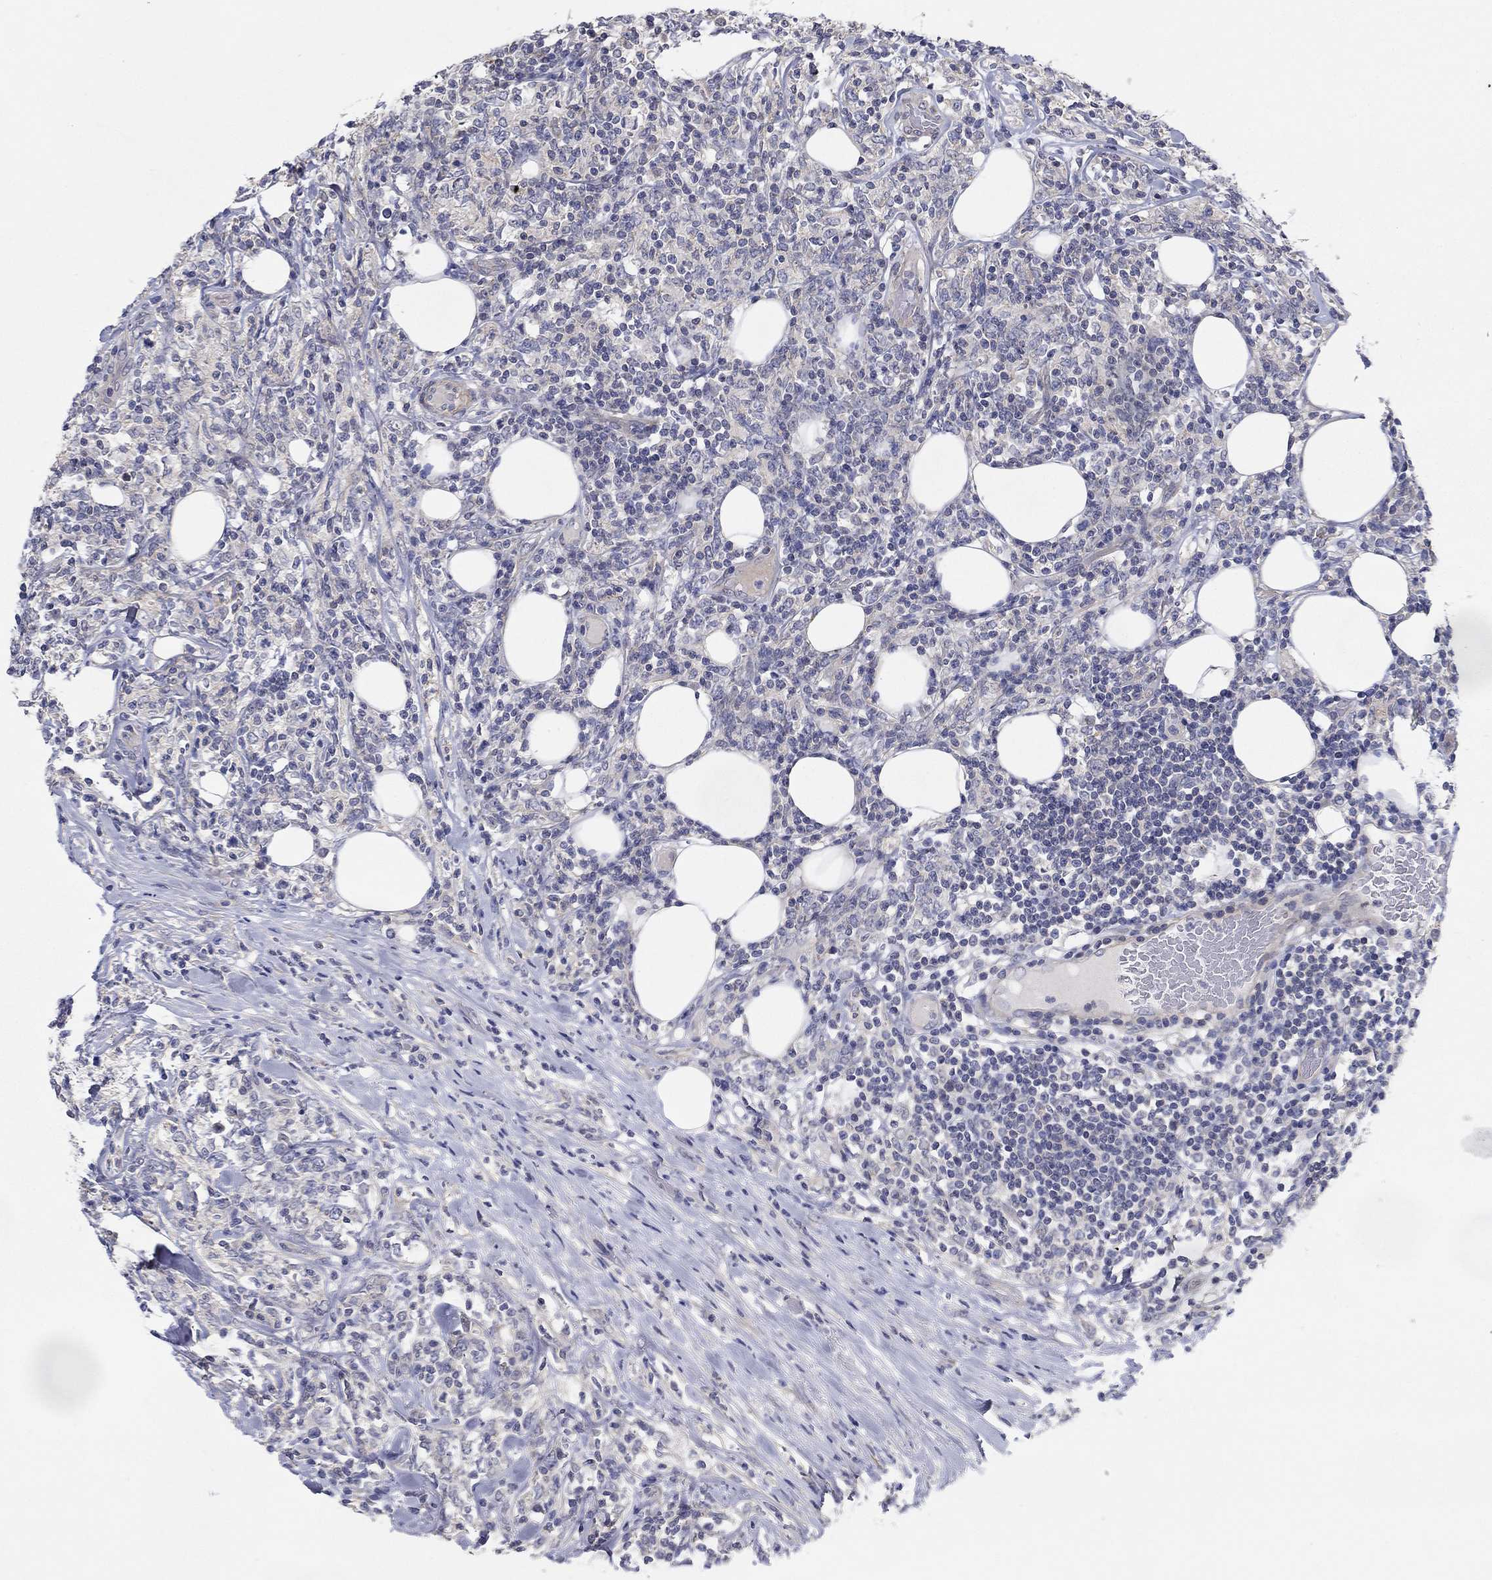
{"staining": {"intensity": "negative", "quantity": "none", "location": "none"}, "tissue": "lymphoma", "cell_type": "Tumor cells", "image_type": "cancer", "snomed": [{"axis": "morphology", "description": "Malignant lymphoma, non-Hodgkin's type, High grade"}, {"axis": "topography", "description": "Lymph node"}], "caption": "This is a photomicrograph of immunohistochemistry staining of malignant lymphoma, non-Hodgkin's type (high-grade), which shows no positivity in tumor cells. (DAB (3,3'-diaminobenzidine) immunohistochemistry (IHC), high magnification).", "gene": "GRK7", "patient": {"sex": "female", "age": 84}}